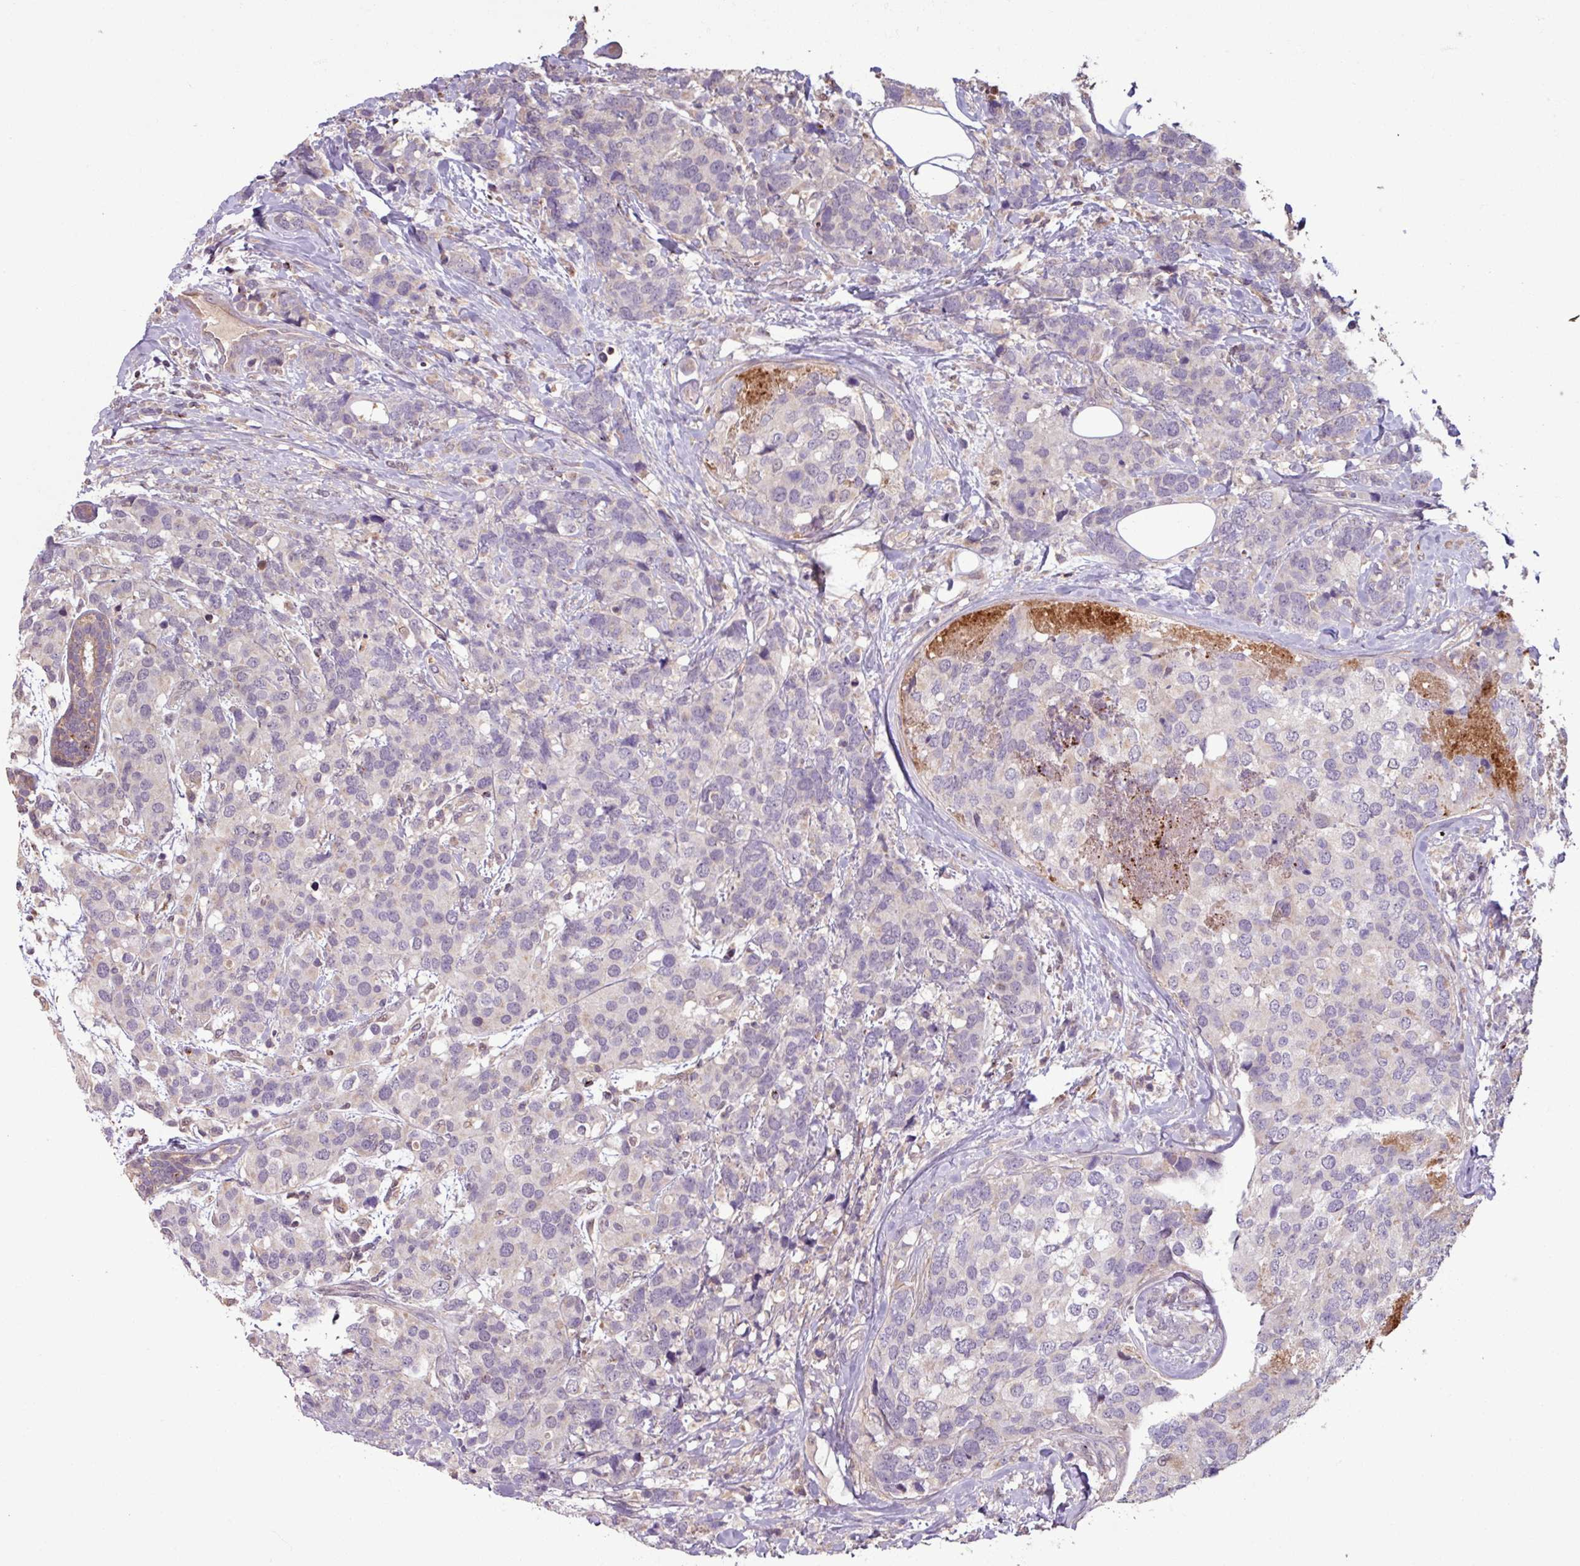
{"staining": {"intensity": "negative", "quantity": "none", "location": "none"}, "tissue": "breast cancer", "cell_type": "Tumor cells", "image_type": "cancer", "snomed": [{"axis": "morphology", "description": "Lobular carcinoma"}, {"axis": "topography", "description": "Breast"}], "caption": "Immunohistochemical staining of human breast lobular carcinoma reveals no significant positivity in tumor cells. (IHC, brightfield microscopy, high magnification).", "gene": "OR6B1", "patient": {"sex": "female", "age": 59}}